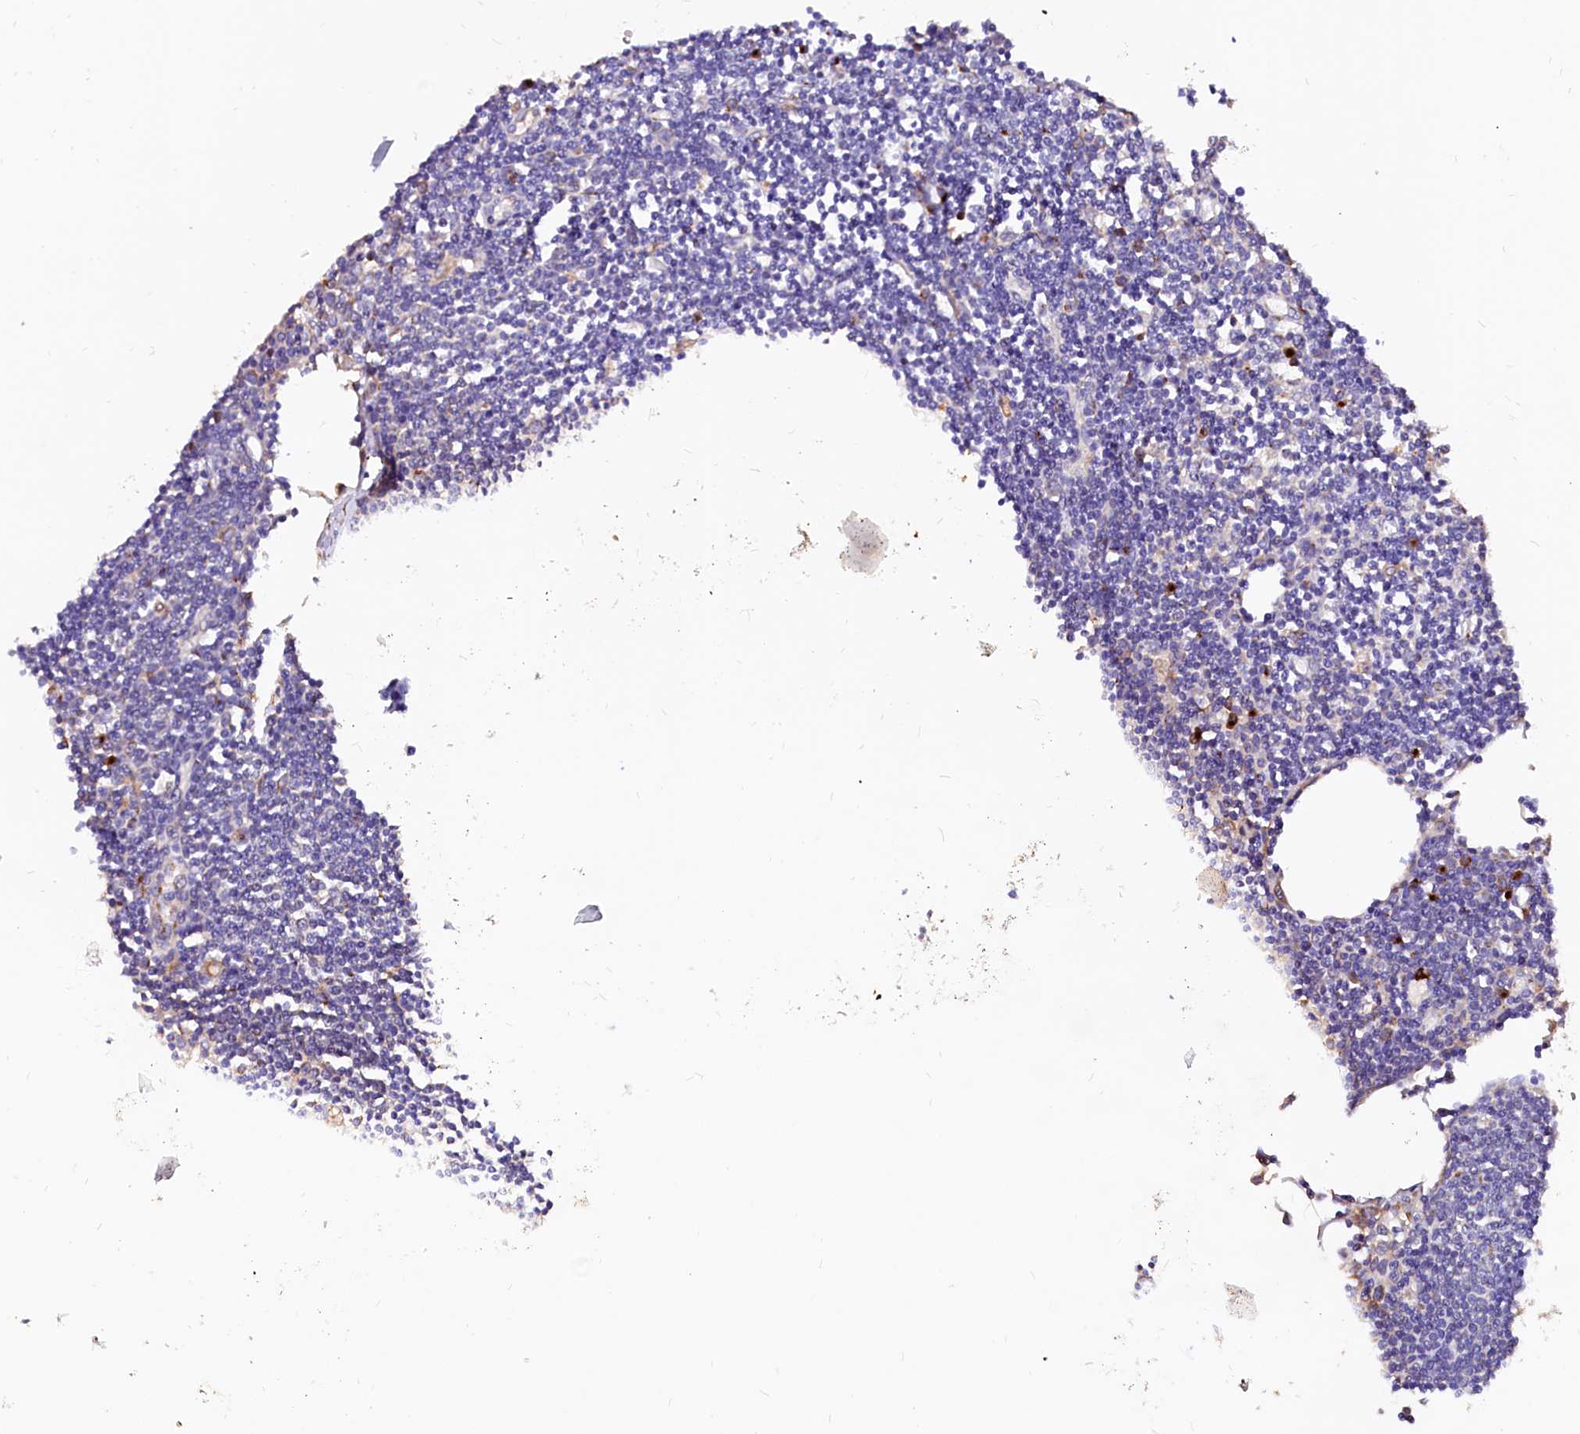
{"staining": {"intensity": "negative", "quantity": "none", "location": "none"}, "tissue": "lymph node", "cell_type": "Germinal center cells", "image_type": "normal", "snomed": [{"axis": "morphology", "description": "Normal tissue, NOS"}, {"axis": "topography", "description": "Lymph node"}], "caption": "IHC micrograph of unremarkable human lymph node stained for a protein (brown), which demonstrates no expression in germinal center cells.", "gene": "LMAN1", "patient": {"sex": "female", "age": 11}}